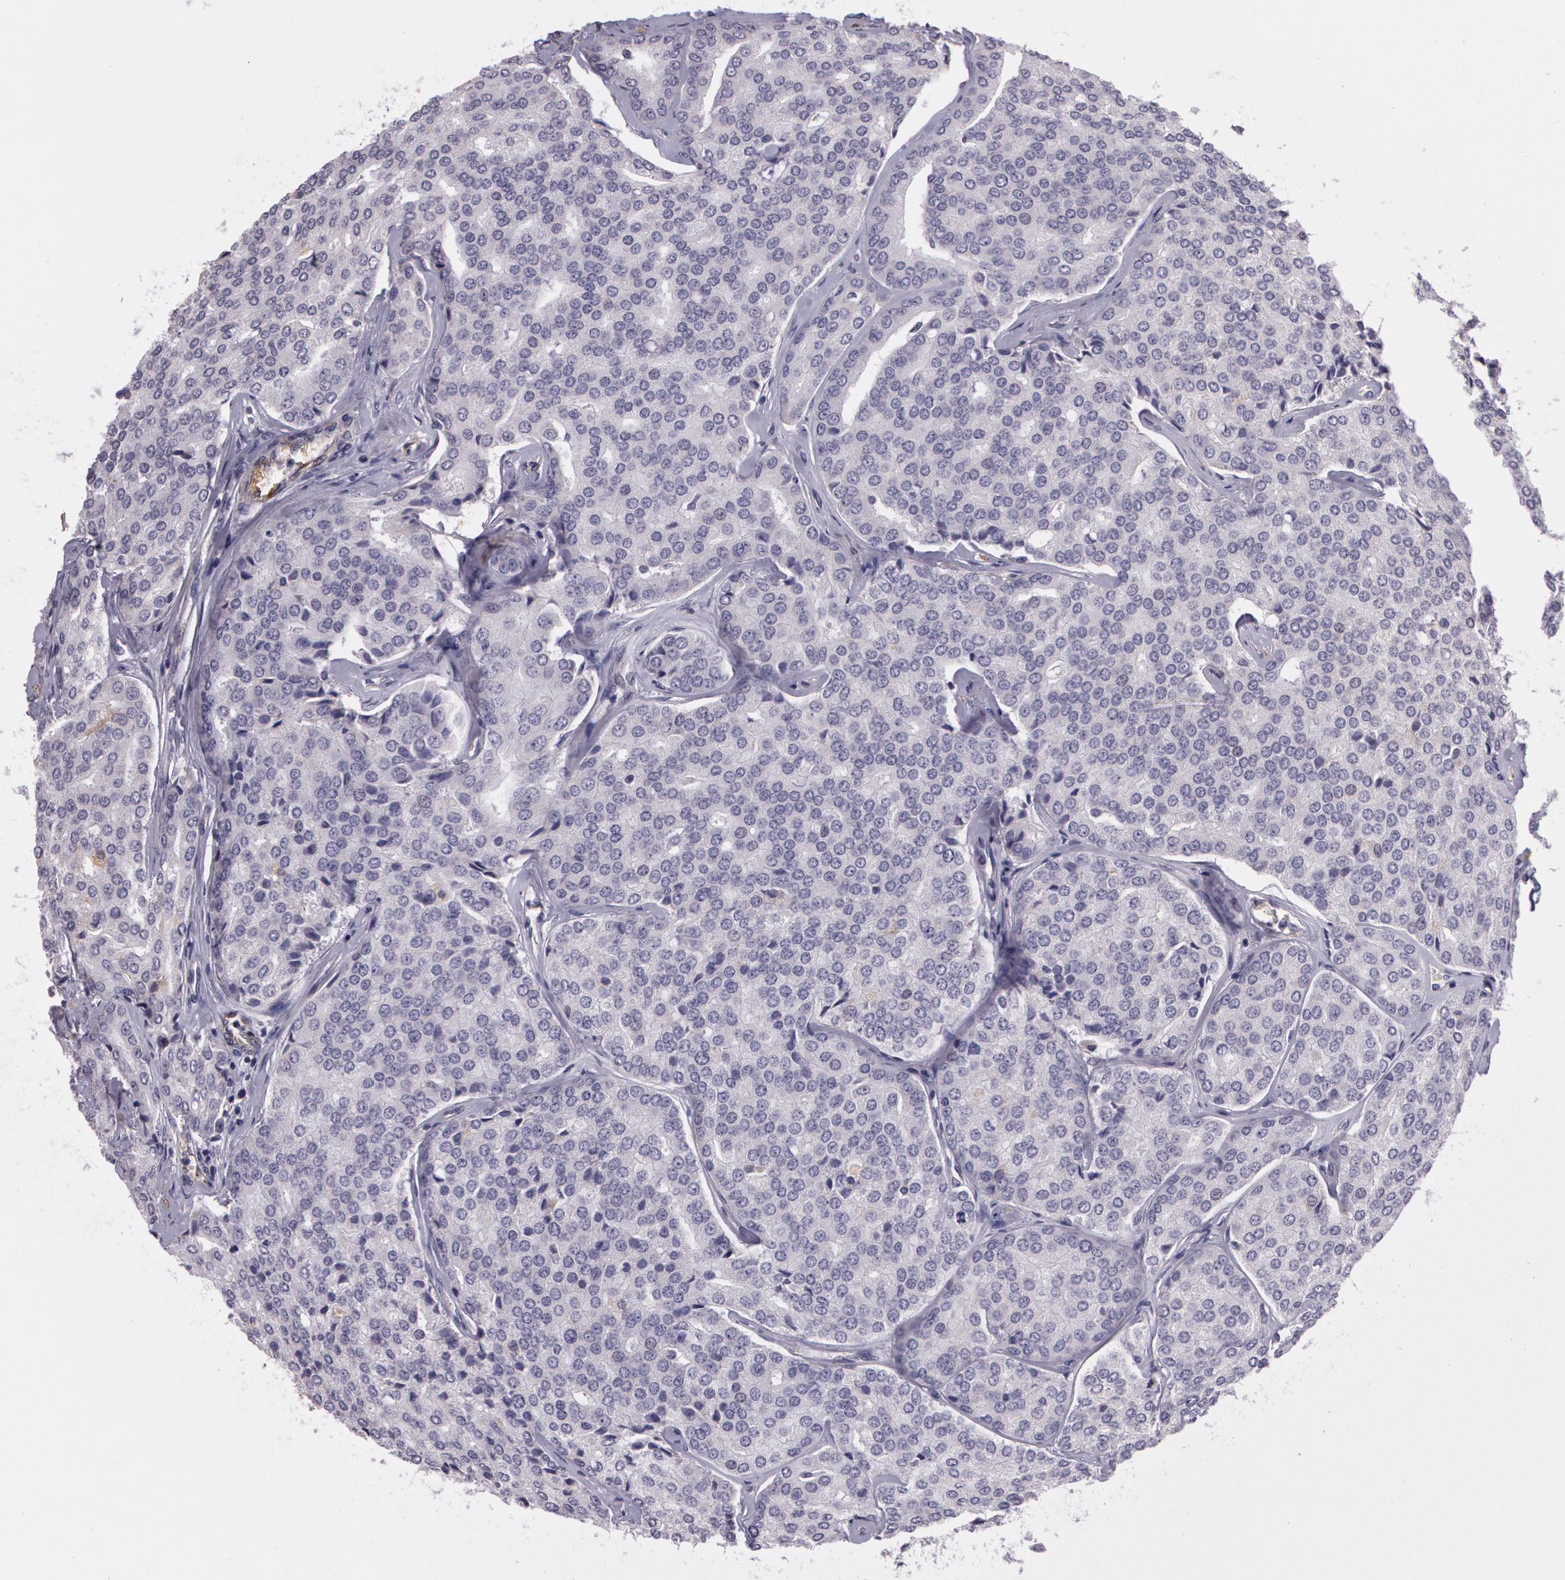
{"staining": {"intensity": "negative", "quantity": "none", "location": "none"}, "tissue": "prostate cancer", "cell_type": "Tumor cells", "image_type": "cancer", "snomed": [{"axis": "morphology", "description": "Adenocarcinoma, High grade"}, {"axis": "topography", "description": "Prostate"}], "caption": "This is a photomicrograph of immunohistochemistry staining of prostate adenocarcinoma (high-grade), which shows no staining in tumor cells.", "gene": "G2E3", "patient": {"sex": "male", "age": 64}}